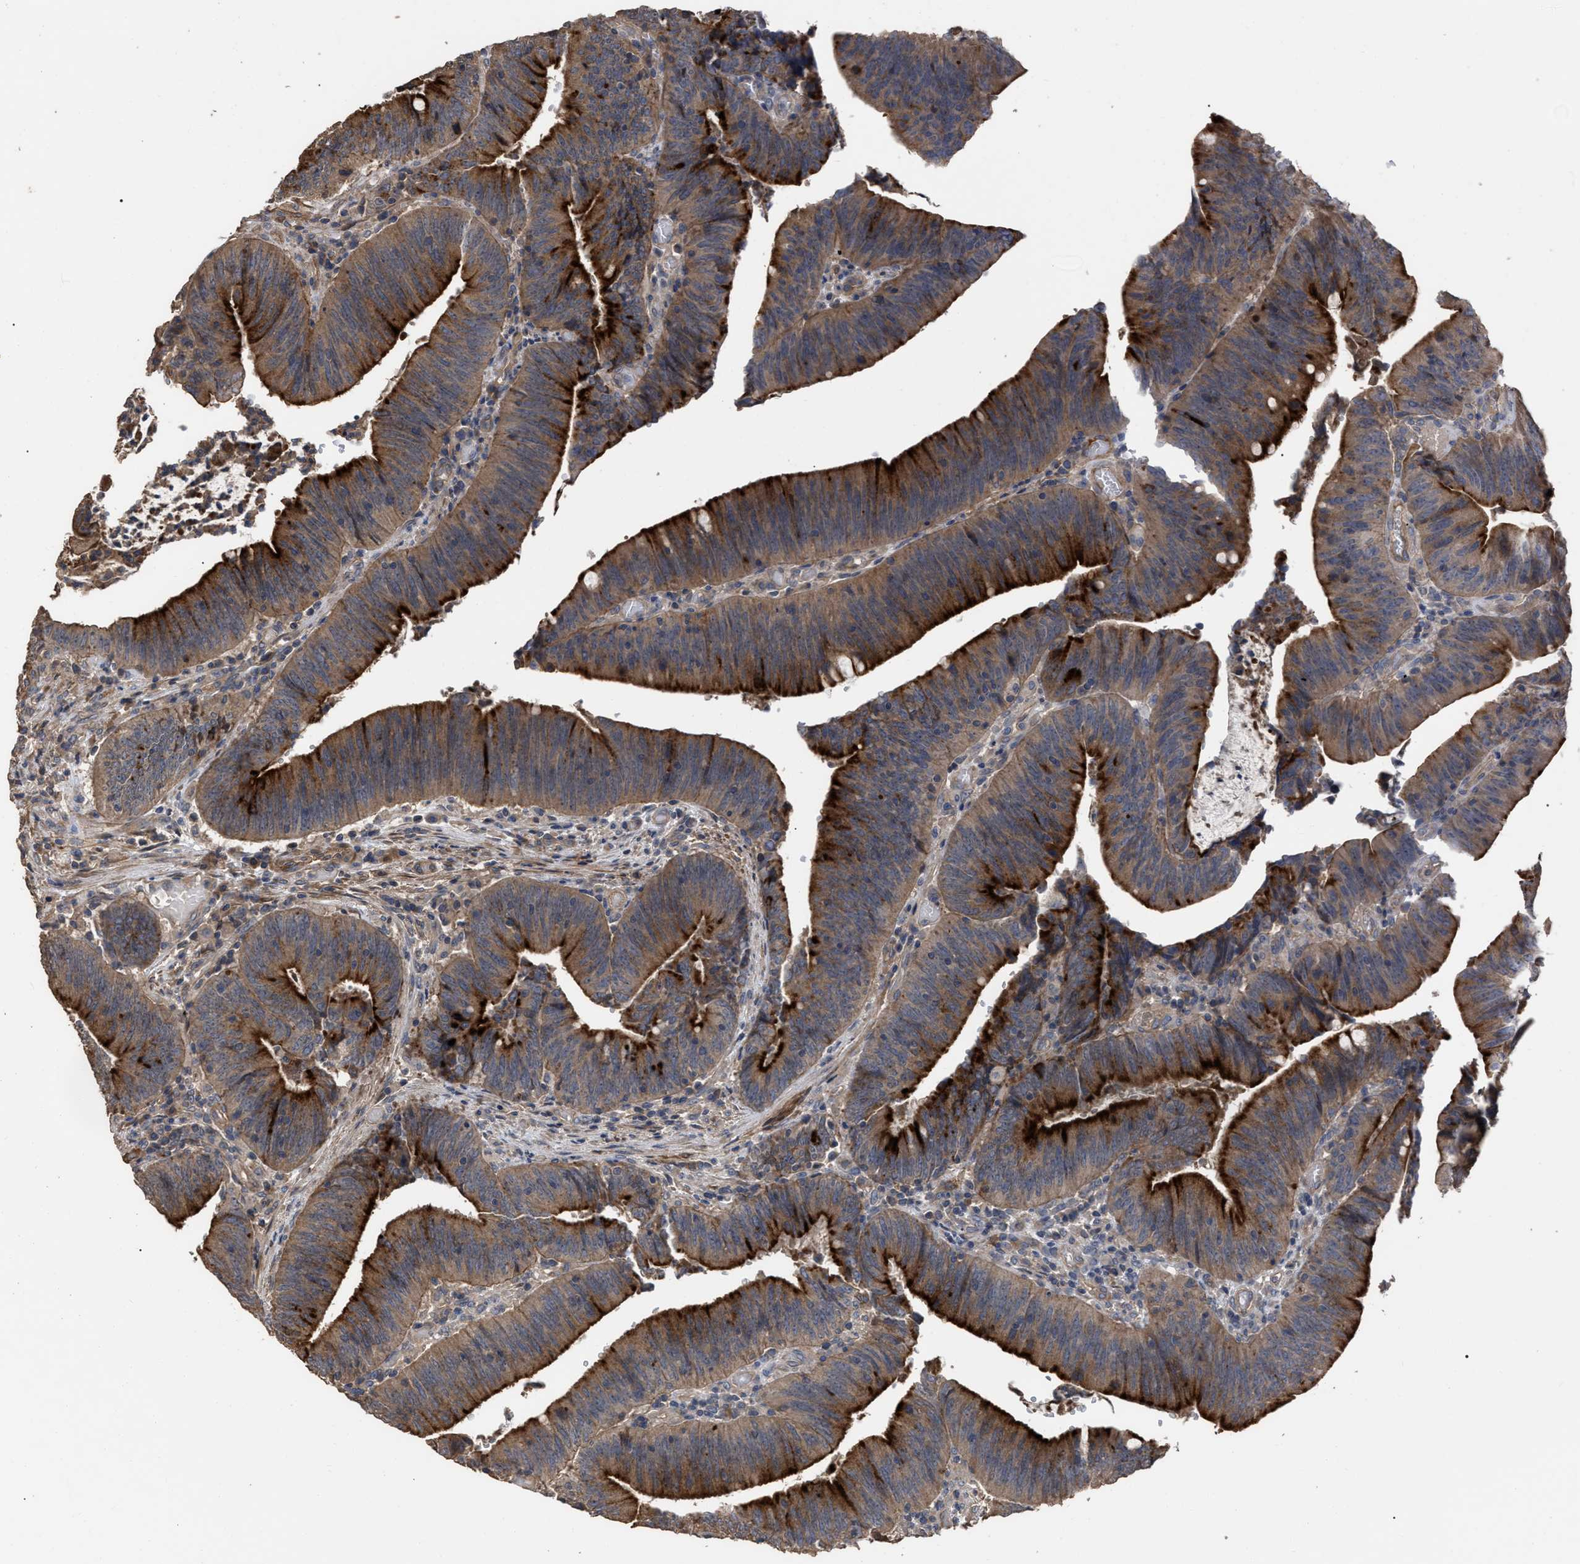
{"staining": {"intensity": "strong", "quantity": ">75%", "location": "cytoplasmic/membranous"}, "tissue": "colorectal cancer", "cell_type": "Tumor cells", "image_type": "cancer", "snomed": [{"axis": "morphology", "description": "Normal tissue, NOS"}, {"axis": "morphology", "description": "Adenocarcinoma, NOS"}, {"axis": "topography", "description": "Rectum"}], "caption": "Protein analysis of colorectal cancer (adenocarcinoma) tissue reveals strong cytoplasmic/membranous expression in approximately >75% of tumor cells.", "gene": "BTN2A1", "patient": {"sex": "female", "age": 66}}